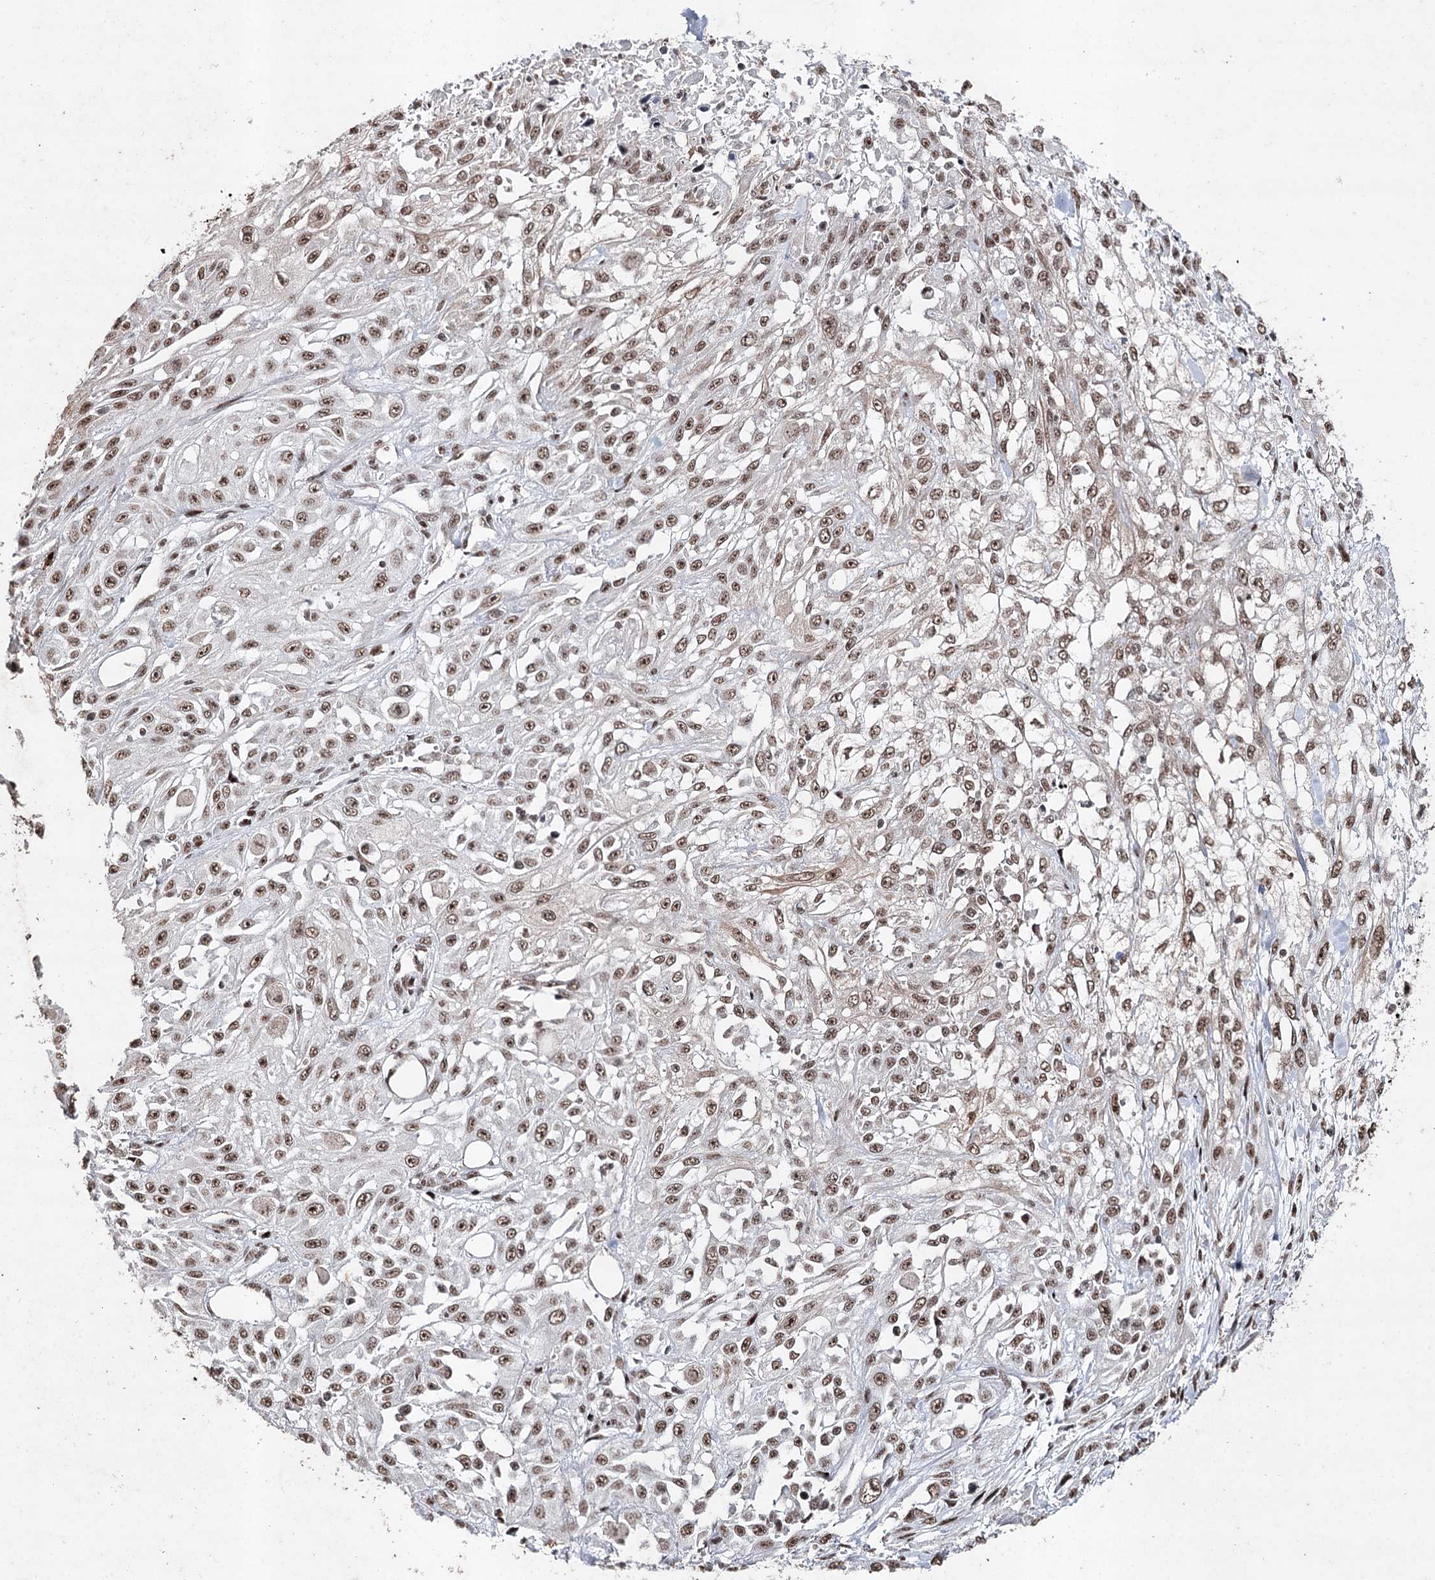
{"staining": {"intensity": "moderate", "quantity": ">75%", "location": "nuclear"}, "tissue": "skin cancer", "cell_type": "Tumor cells", "image_type": "cancer", "snomed": [{"axis": "morphology", "description": "Squamous cell carcinoma, NOS"}, {"axis": "morphology", "description": "Squamous cell carcinoma, metastatic, NOS"}, {"axis": "topography", "description": "Skin"}, {"axis": "topography", "description": "Lymph node"}], "caption": "Immunohistochemistry histopathology image of human skin cancer (metastatic squamous cell carcinoma) stained for a protein (brown), which exhibits medium levels of moderate nuclear positivity in about >75% of tumor cells.", "gene": "PDCD4", "patient": {"sex": "male", "age": 75}}